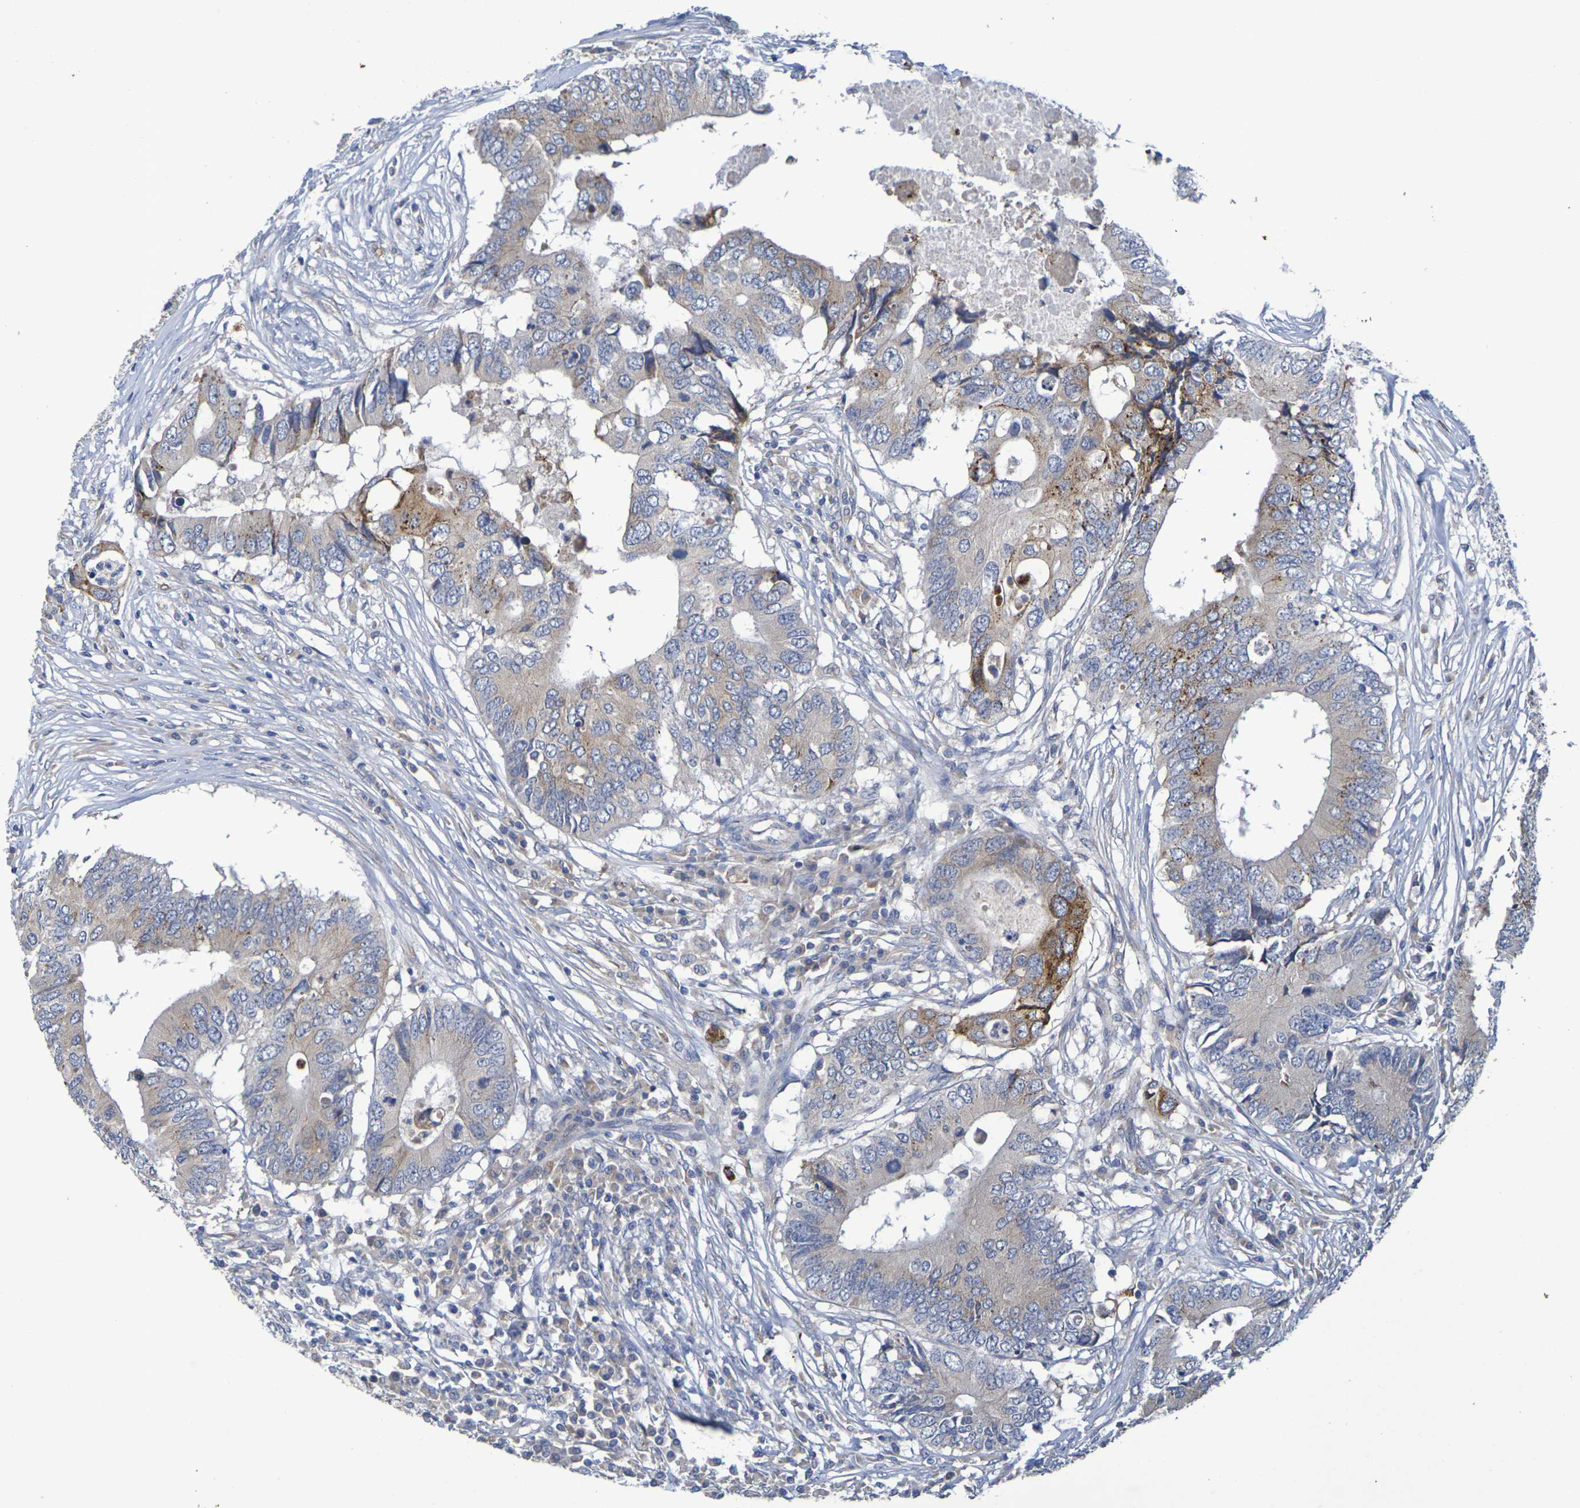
{"staining": {"intensity": "moderate", "quantity": "<25%", "location": "cytoplasmic/membranous"}, "tissue": "colorectal cancer", "cell_type": "Tumor cells", "image_type": "cancer", "snomed": [{"axis": "morphology", "description": "Adenocarcinoma, NOS"}, {"axis": "topography", "description": "Colon"}], "caption": "Colorectal cancer stained with immunohistochemistry (IHC) shows moderate cytoplasmic/membranous expression in approximately <25% of tumor cells. (DAB (3,3'-diaminobenzidine) IHC with brightfield microscopy, high magnification).", "gene": "SDC4", "patient": {"sex": "male", "age": 71}}